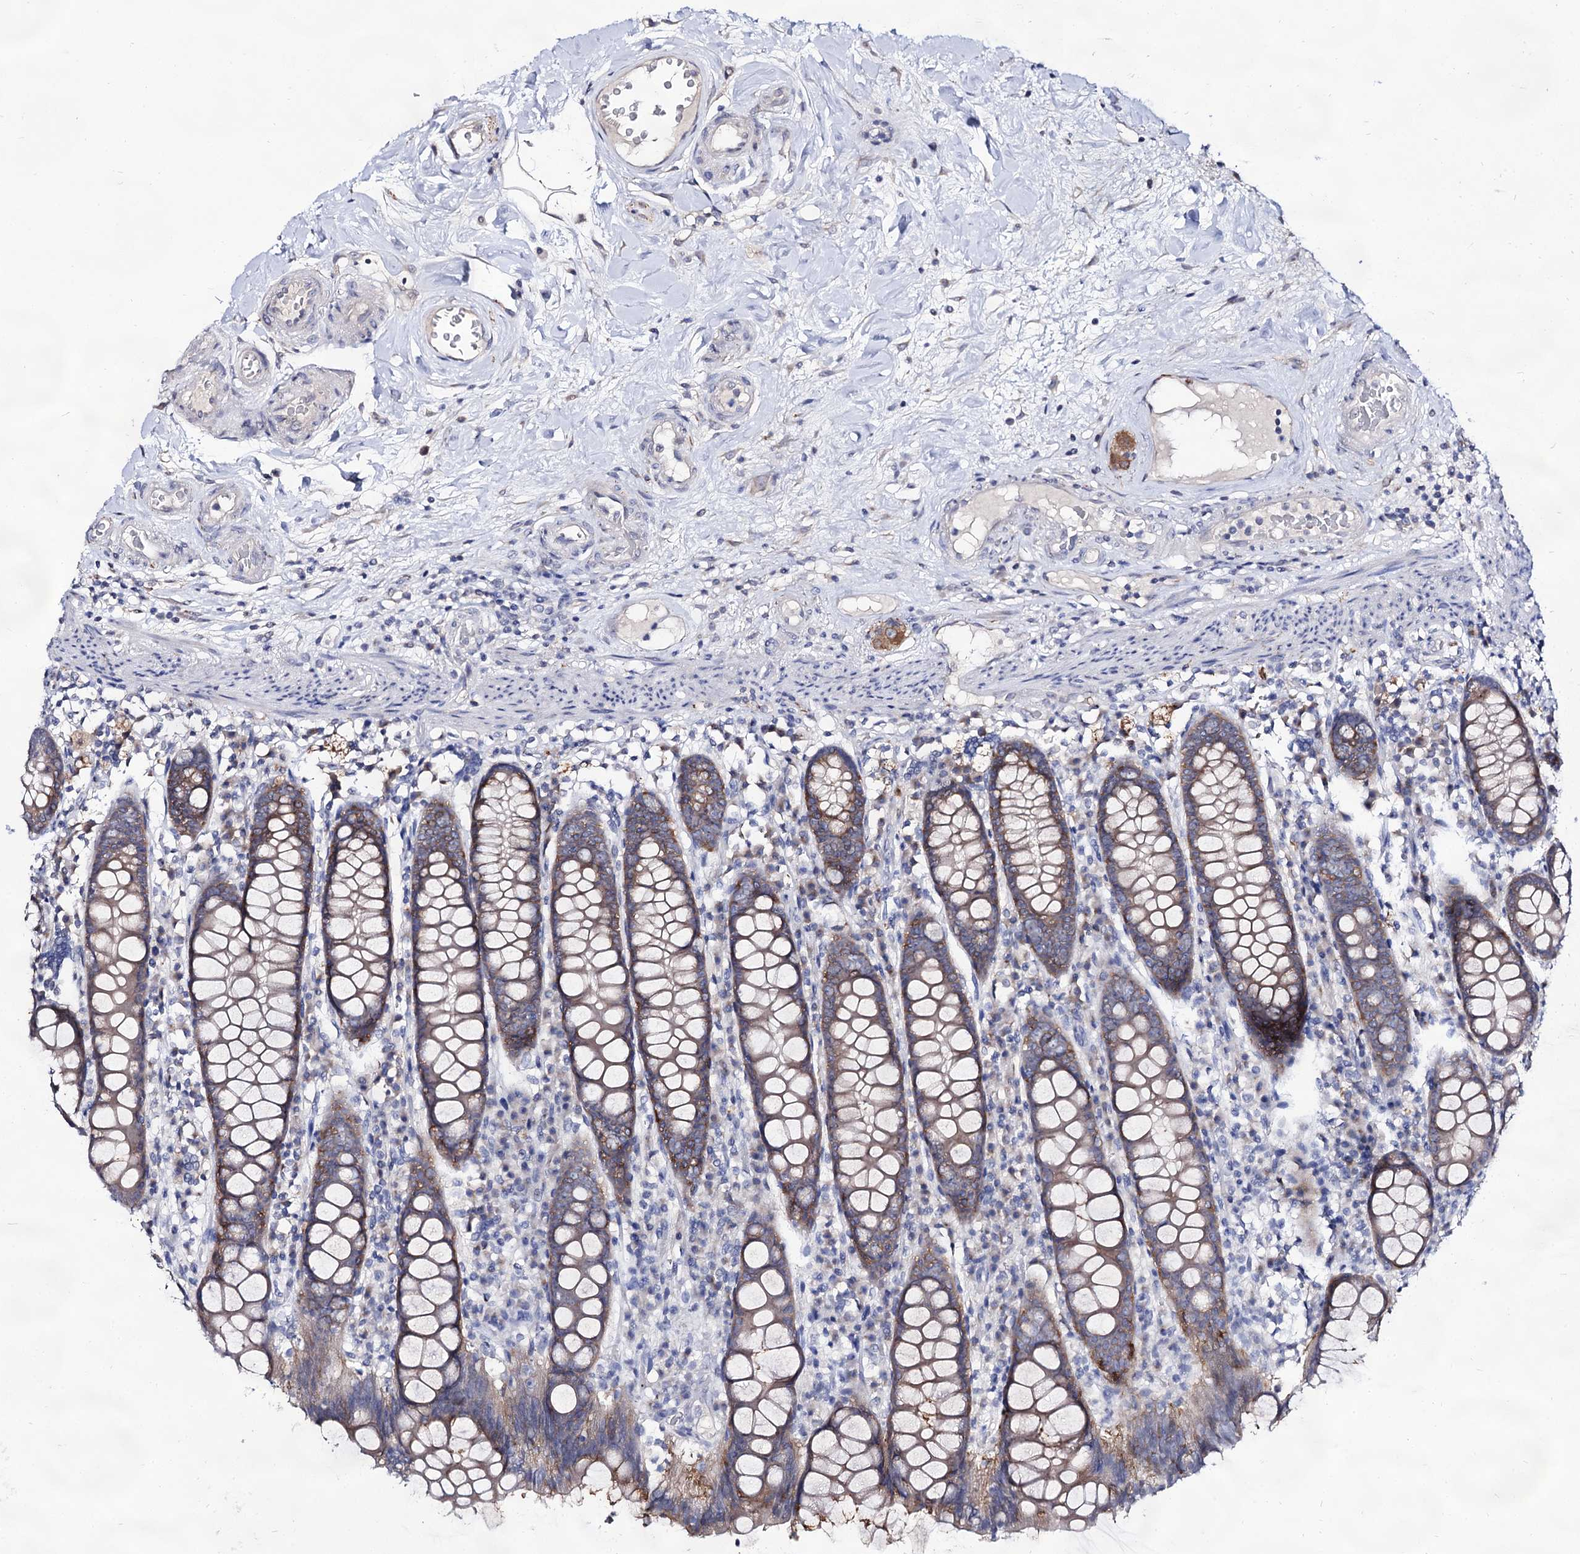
{"staining": {"intensity": "negative", "quantity": "none", "location": "none"}, "tissue": "colon", "cell_type": "Endothelial cells", "image_type": "normal", "snomed": [{"axis": "morphology", "description": "Normal tissue, NOS"}, {"axis": "topography", "description": "Colon"}], "caption": "The histopathology image reveals no staining of endothelial cells in normal colon. The staining was performed using DAB (3,3'-diaminobenzidine) to visualize the protein expression in brown, while the nuclei were stained in blue with hematoxylin (Magnification: 20x).", "gene": "ARFIP2", "patient": {"sex": "female", "age": 79}}